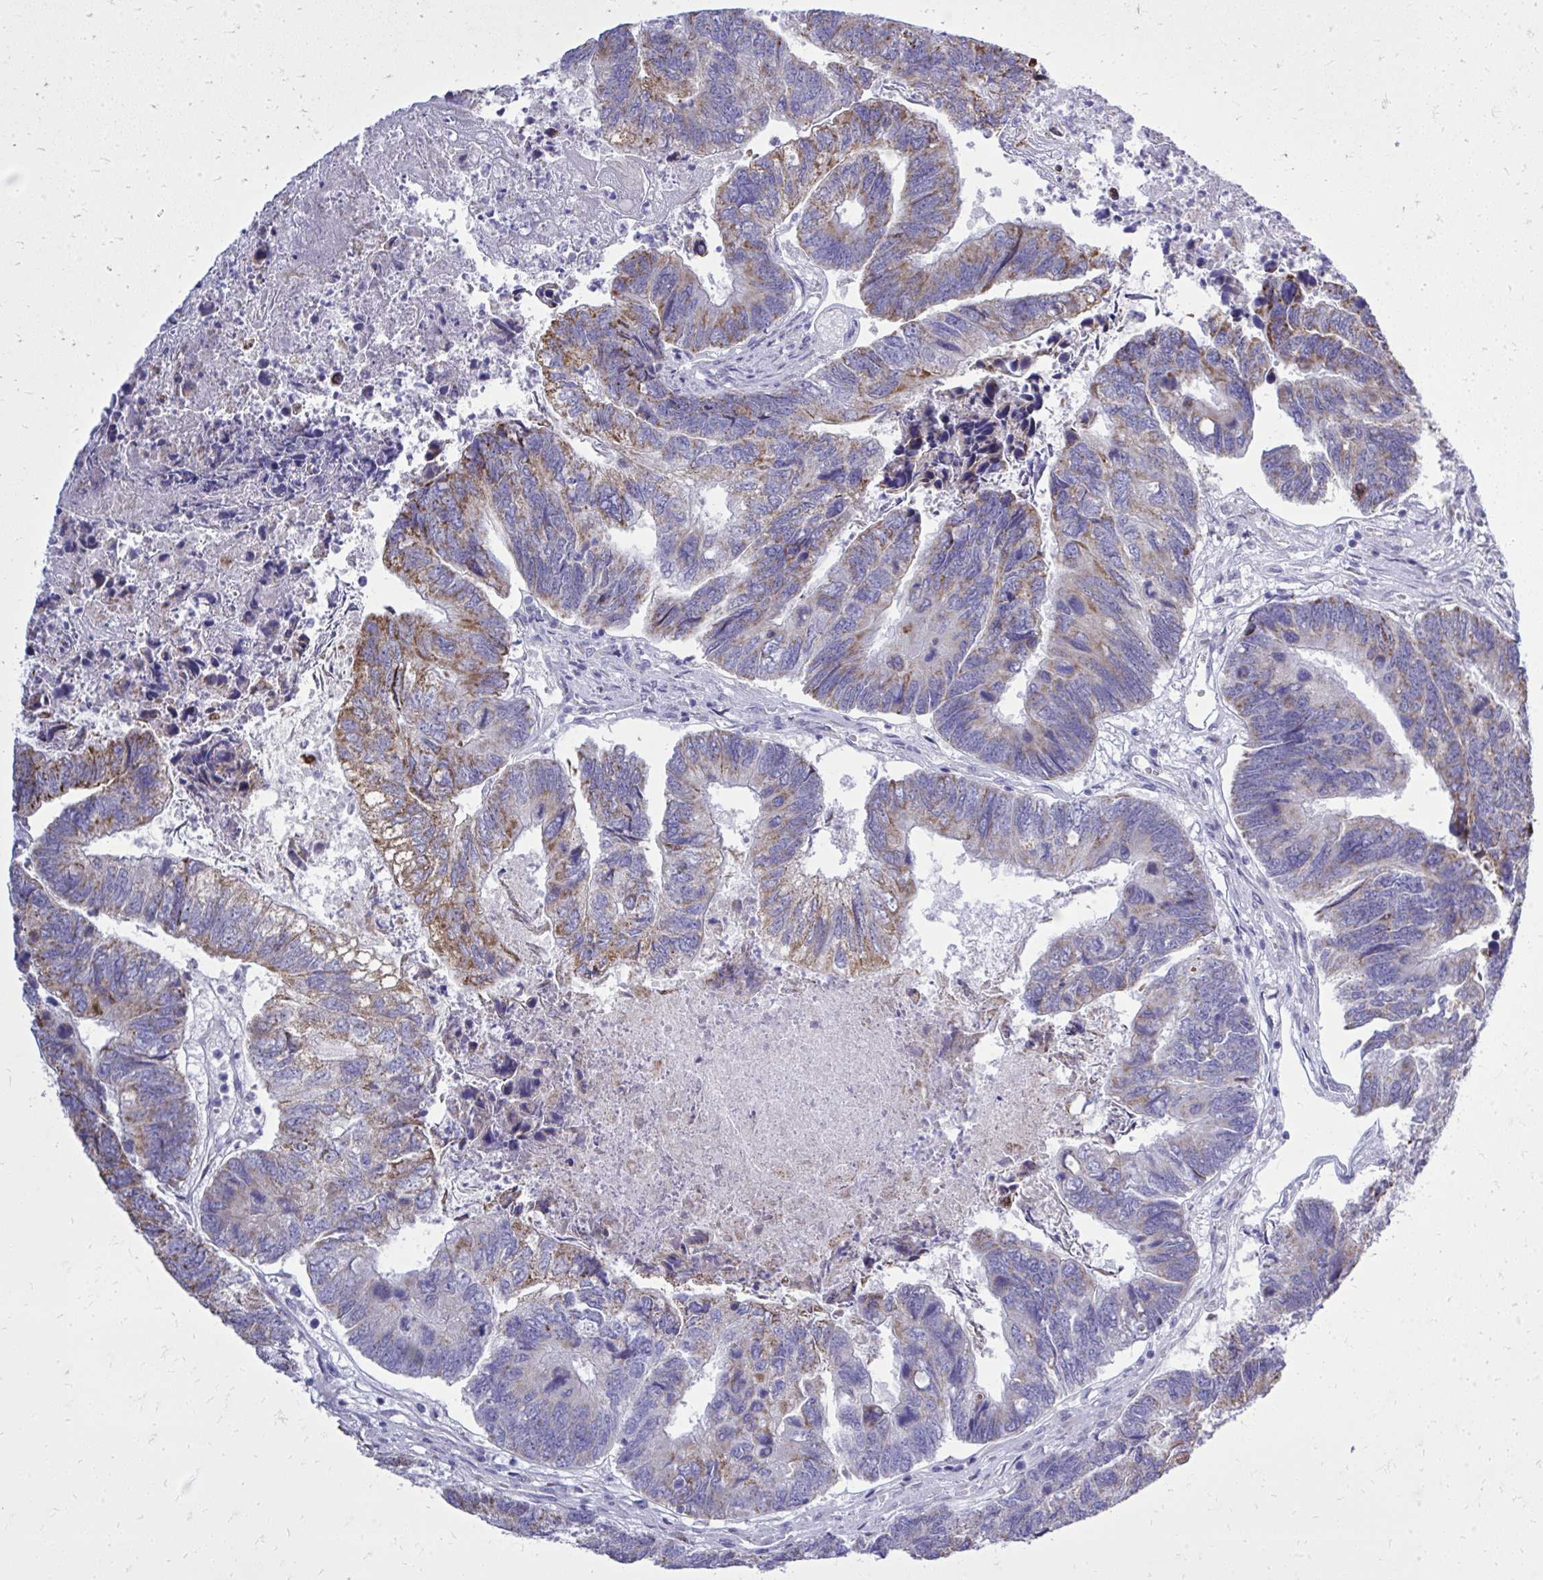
{"staining": {"intensity": "moderate", "quantity": "25%-75%", "location": "cytoplasmic/membranous"}, "tissue": "colorectal cancer", "cell_type": "Tumor cells", "image_type": "cancer", "snomed": [{"axis": "morphology", "description": "Adenocarcinoma, NOS"}, {"axis": "topography", "description": "Colon"}], "caption": "Protein staining by immunohistochemistry displays moderate cytoplasmic/membranous positivity in approximately 25%-75% of tumor cells in adenocarcinoma (colorectal).", "gene": "ZNF362", "patient": {"sex": "female", "age": 67}}